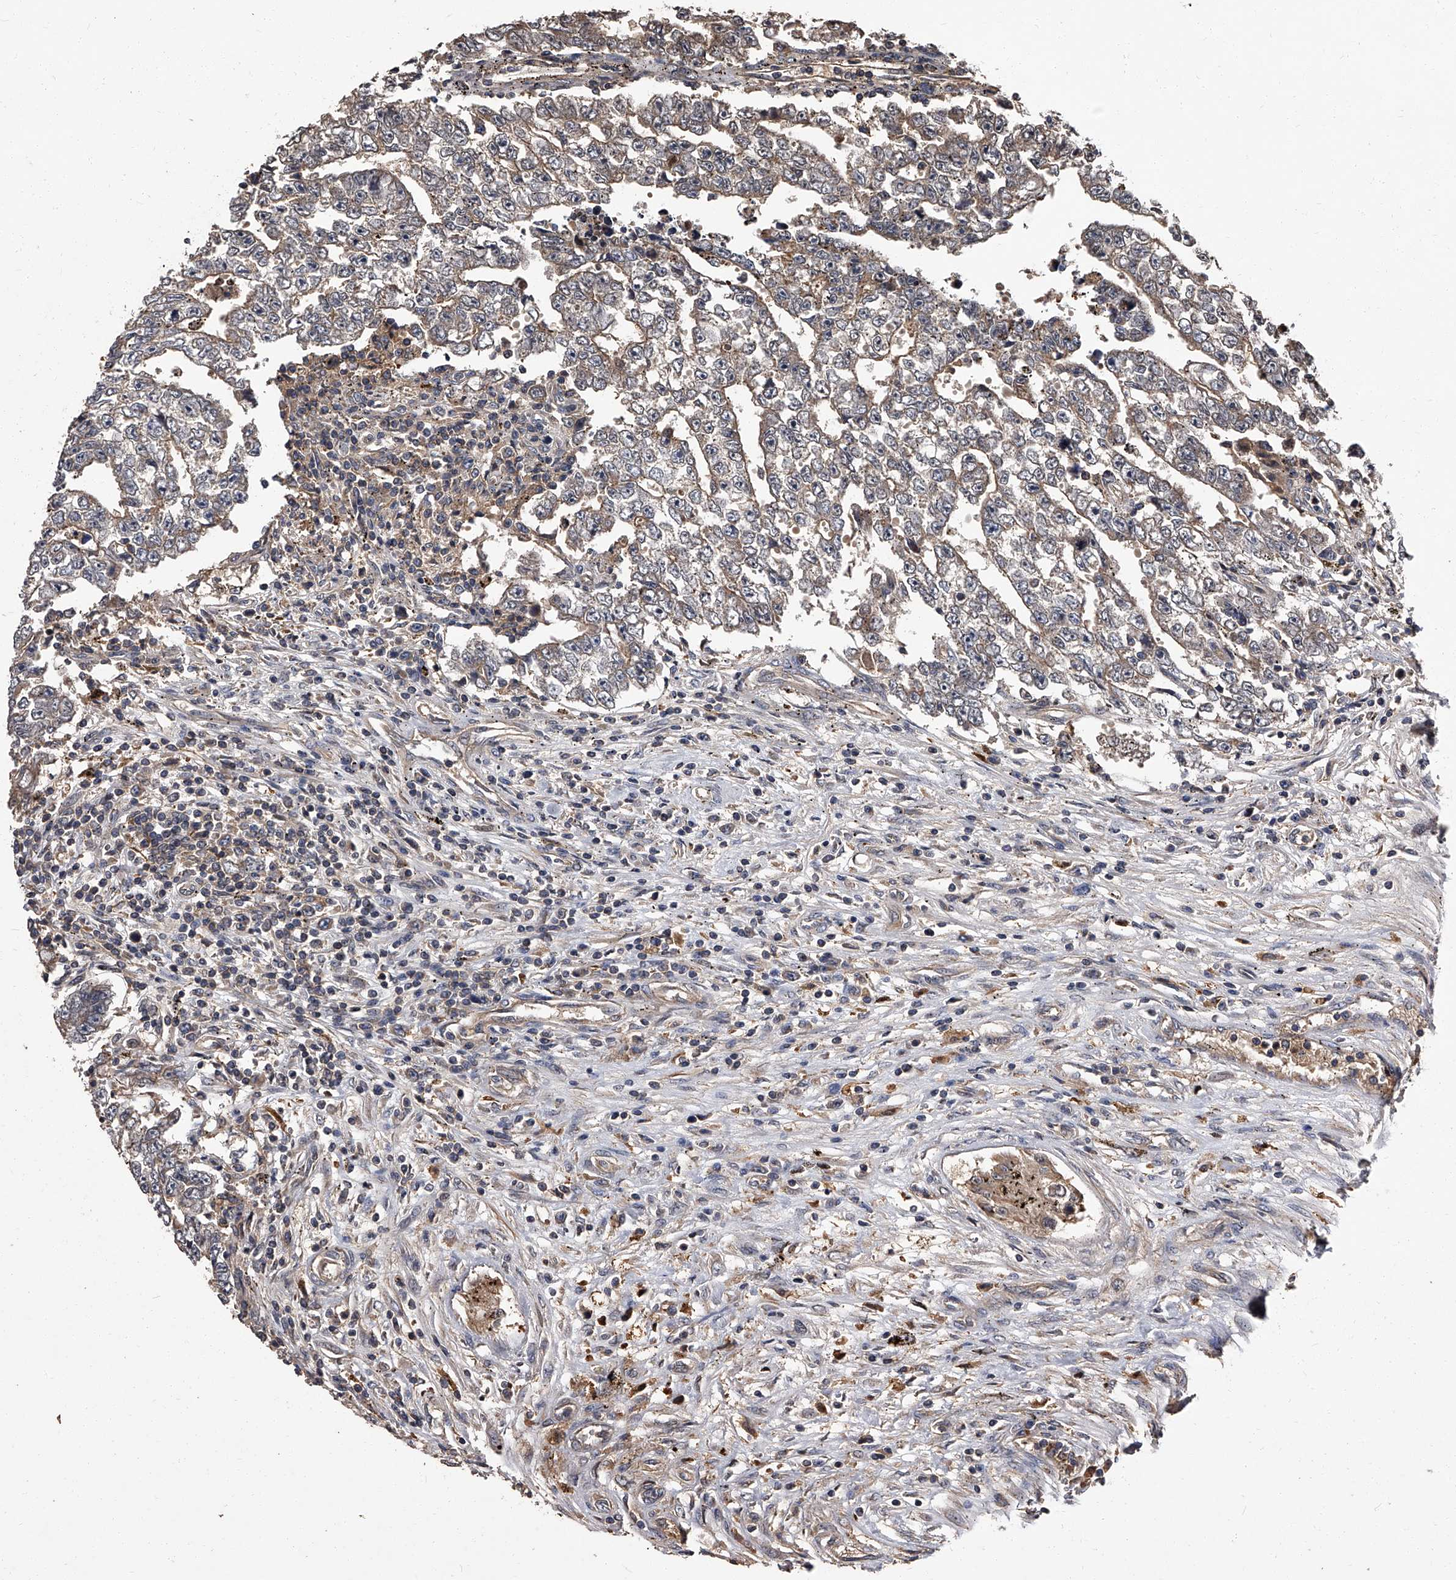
{"staining": {"intensity": "moderate", "quantity": "25%-75%", "location": "cytoplasmic/membranous"}, "tissue": "testis cancer", "cell_type": "Tumor cells", "image_type": "cancer", "snomed": [{"axis": "morphology", "description": "Carcinoma, Embryonal, NOS"}, {"axis": "topography", "description": "Testis"}], "caption": "This image demonstrates IHC staining of testis embryonal carcinoma, with medium moderate cytoplasmic/membranous staining in approximately 25%-75% of tumor cells.", "gene": "STK36", "patient": {"sex": "male", "age": 25}}